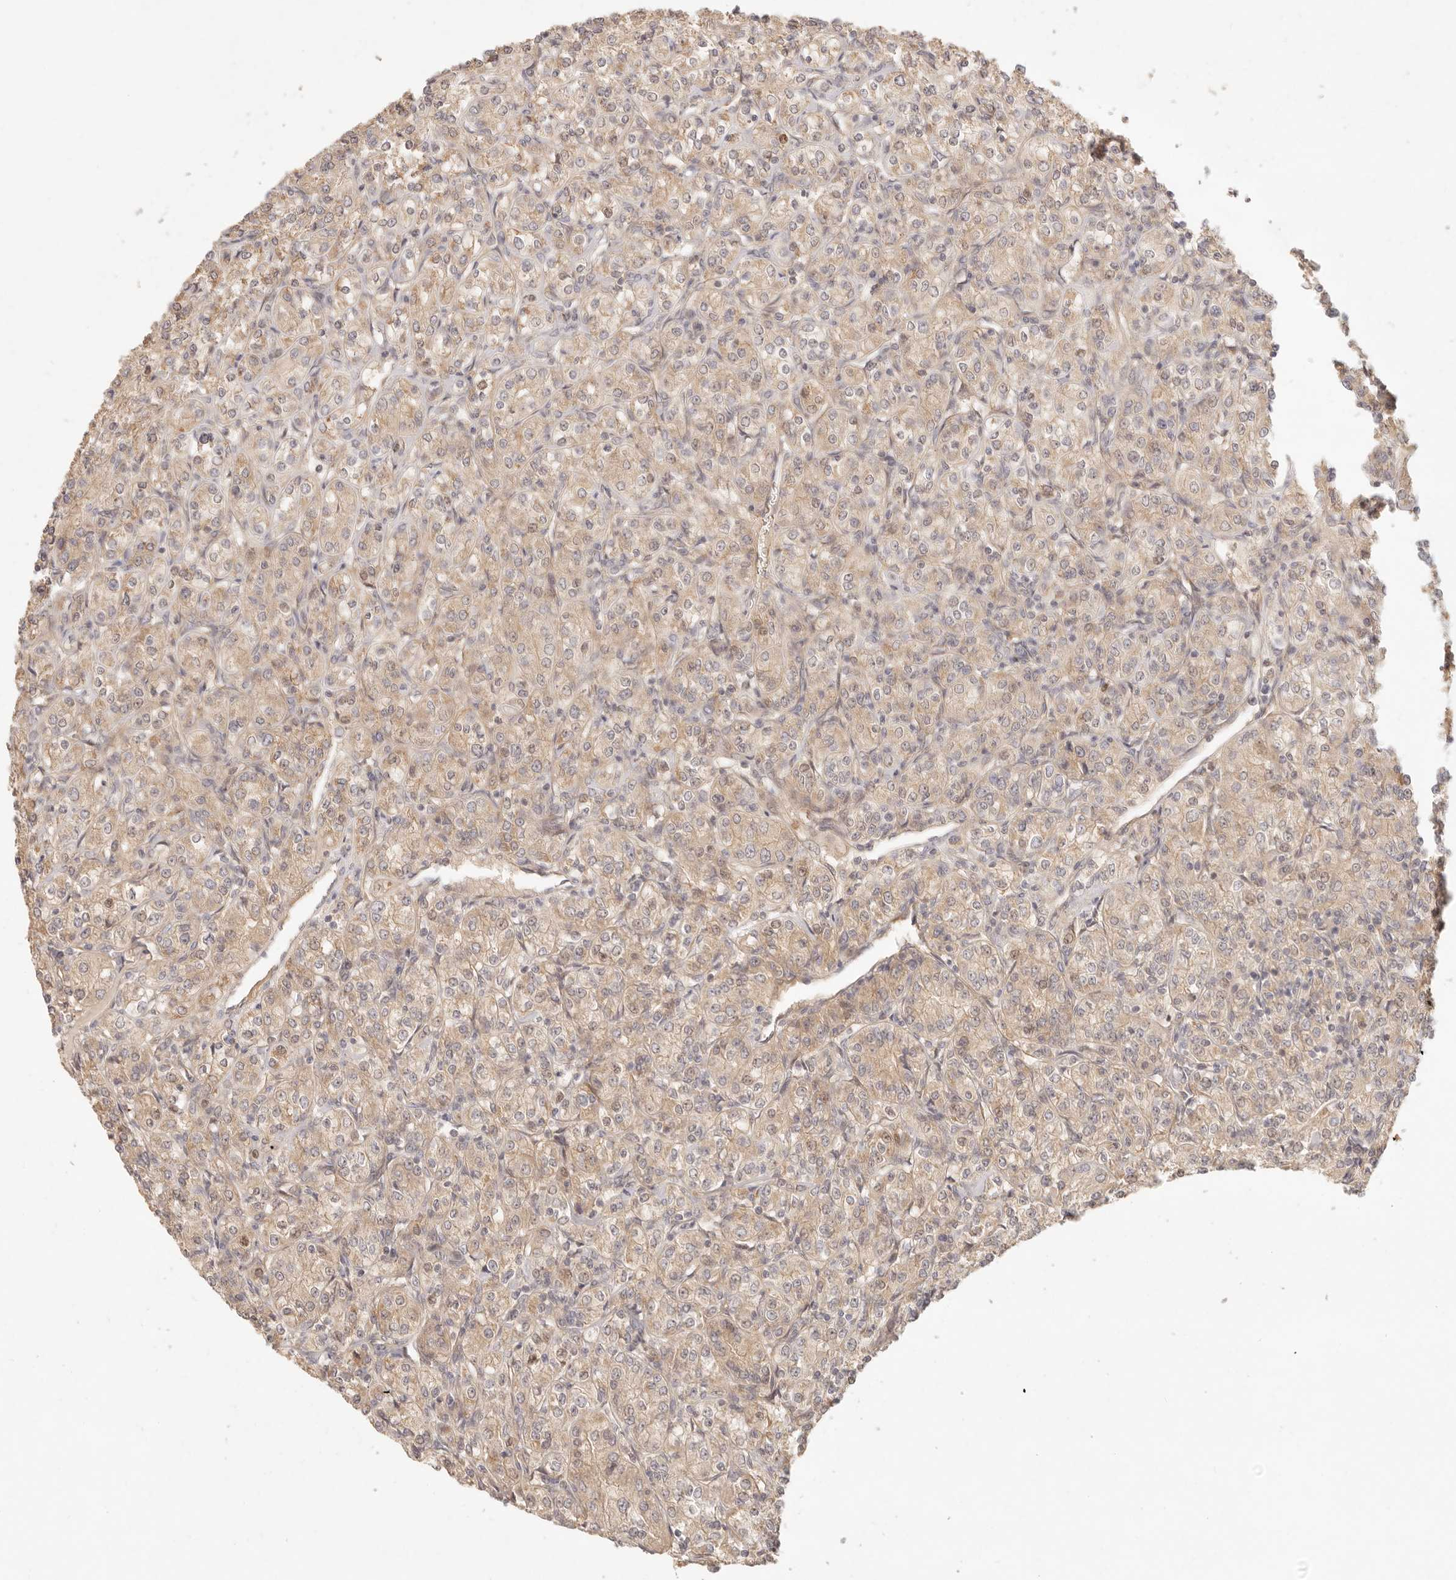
{"staining": {"intensity": "weak", "quantity": ">75%", "location": "cytoplasmic/membranous,nuclear"}, "tissue": "renal cancer", "cell_type": "Tumor cells", "image_type": "cancer", "snomed": [{"axis": "morphology", "description": "Adenocarcinoma, NOS"}, {"axis": "topography", "description": "Kidney"}], "caption": "Human renal cancer stained with a brown dye exhibits weak cytoplasmic/membranous and nuclear positive positivity in about >75% of tumor cells.", "gene": "PPP1R3B", "patient": {"sex": "male", "age": 77}}